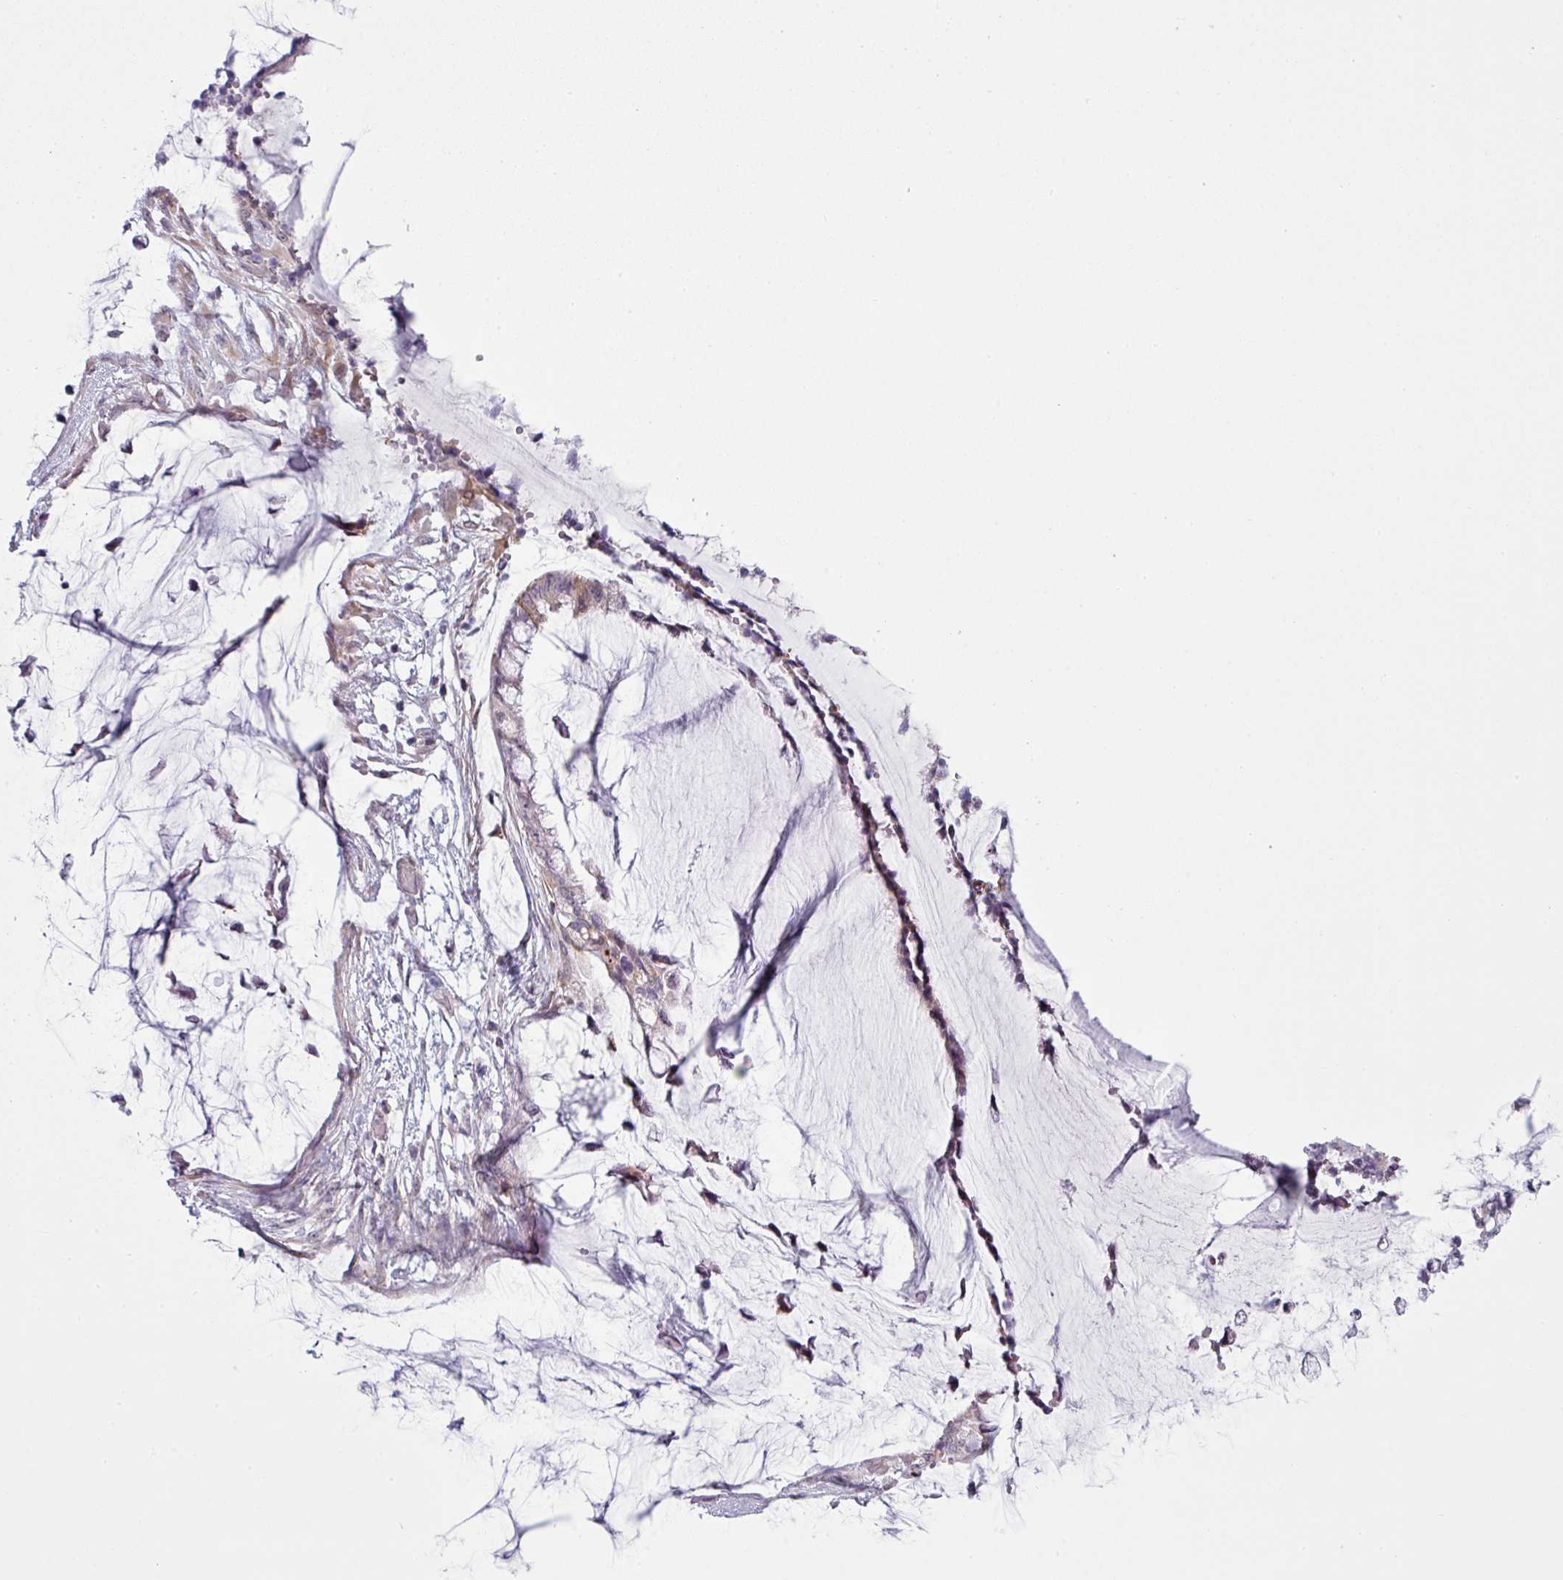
{"staining": {"intensity": "weak", "quantity": "<25%", "location": "cytoplasmic/membranous"}, "tissue": "ovarian cancer", "cell_type": "Tumor cells", "image_type": "cancer", "snomed": [{"axis": "morphology", "description": "Cystadenocarcinoma, mucinous, NOS"}, {"axis": "topography", "description": "Ovary"}], "caption": "This is an immunohistochemistry histopathology image of human ovarian cancer. There is no staining in tumor cells.", "gene": "MAP7D2", "patient": {"sex": "female", "age": 39}}